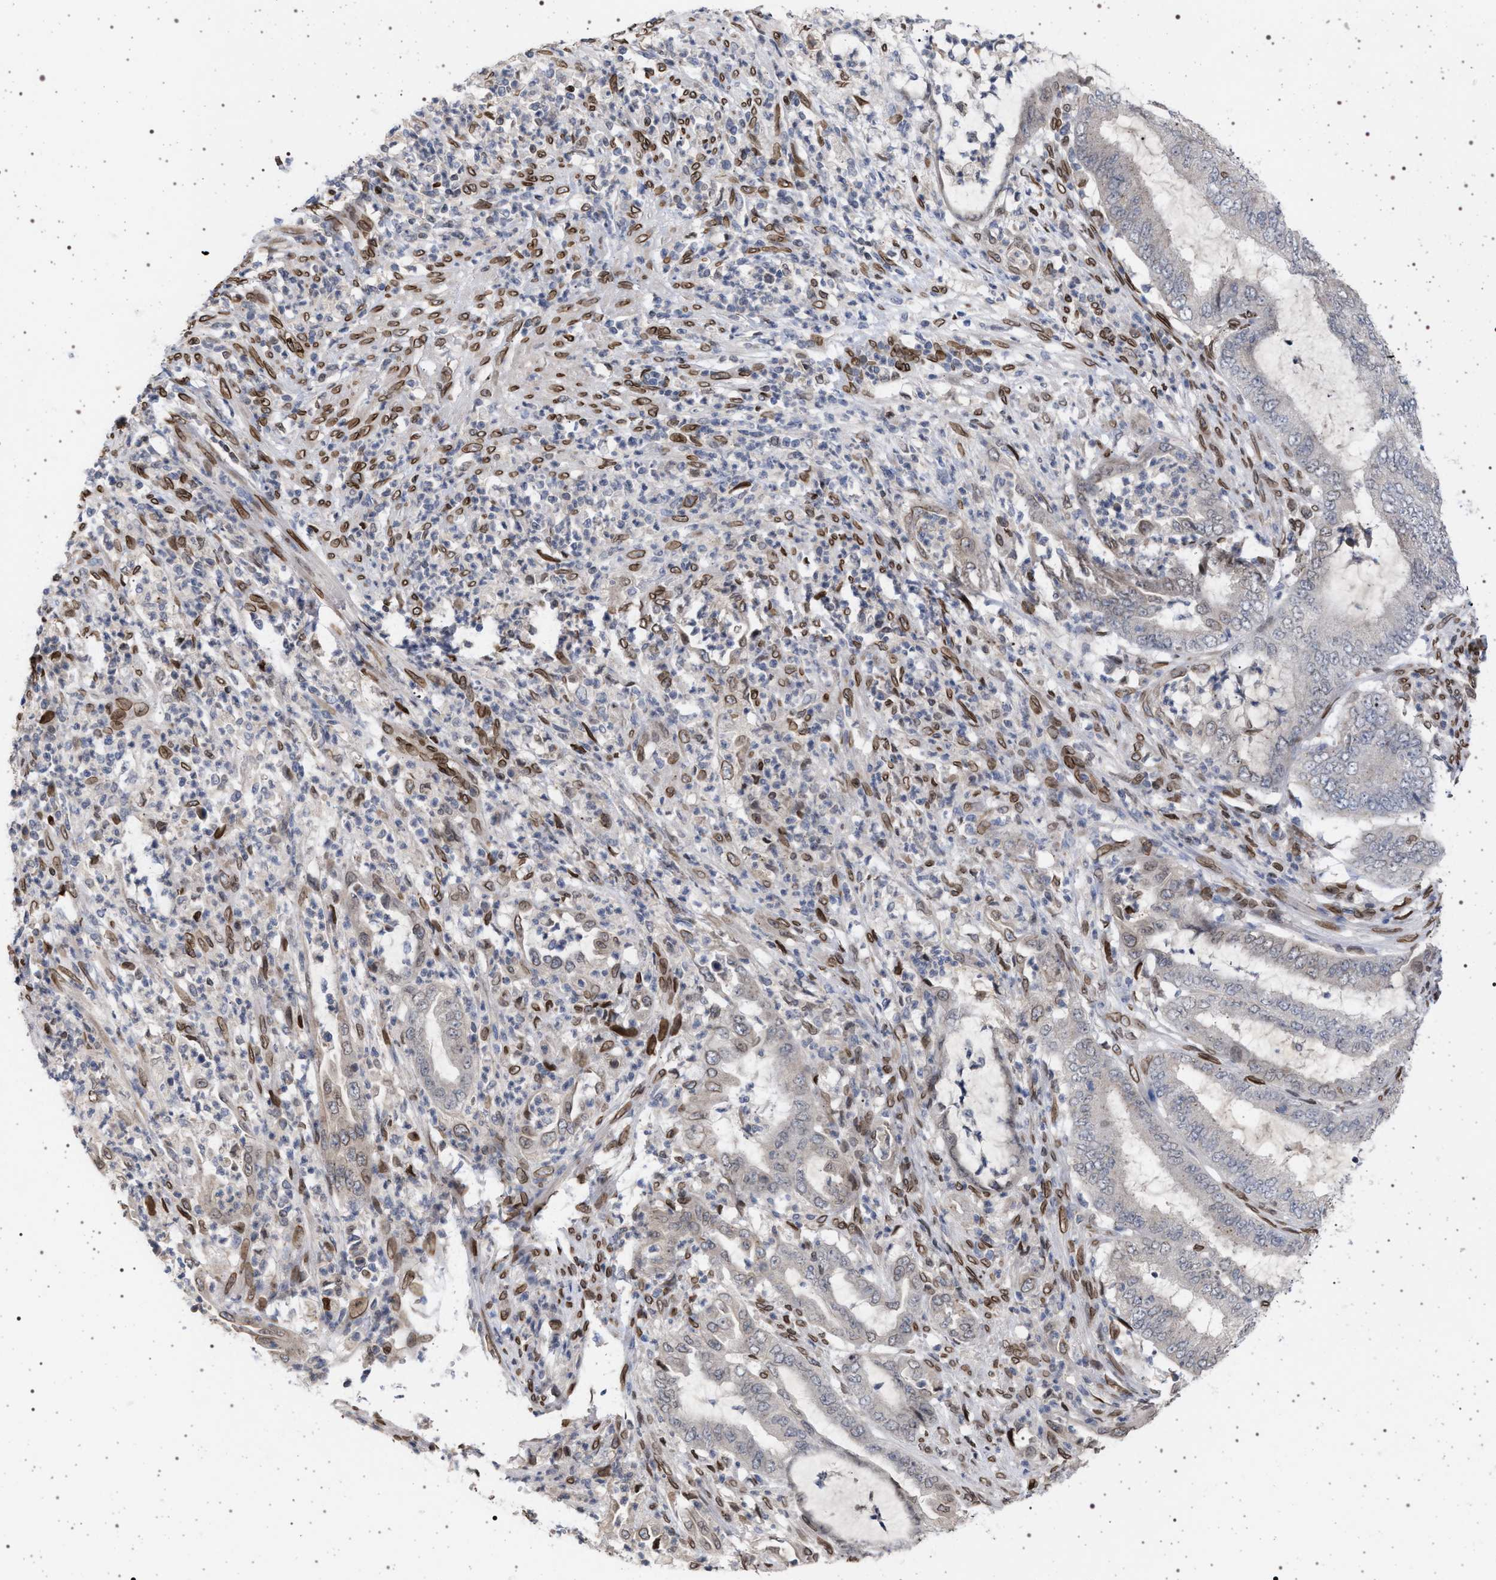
{"staining": {"intensity": "weak", "quantity": "<25%", "location": "cytoplasmic/membranous"}, "tissue": "endometrial cancer", "cell_type": "Tumor cells", "image_type": "cancer", "snomed": [{"axis": "morphology", "description": "Adenocarcinoma, NOS"}, {"axis": "topography", "description": "Endometrium"}], "caption": "Human endometrial cancer stained for a protein using IHC shows no expression in tumor cells.", "gene": "ING2", "patient": {"sex": "female", "age": 51}}